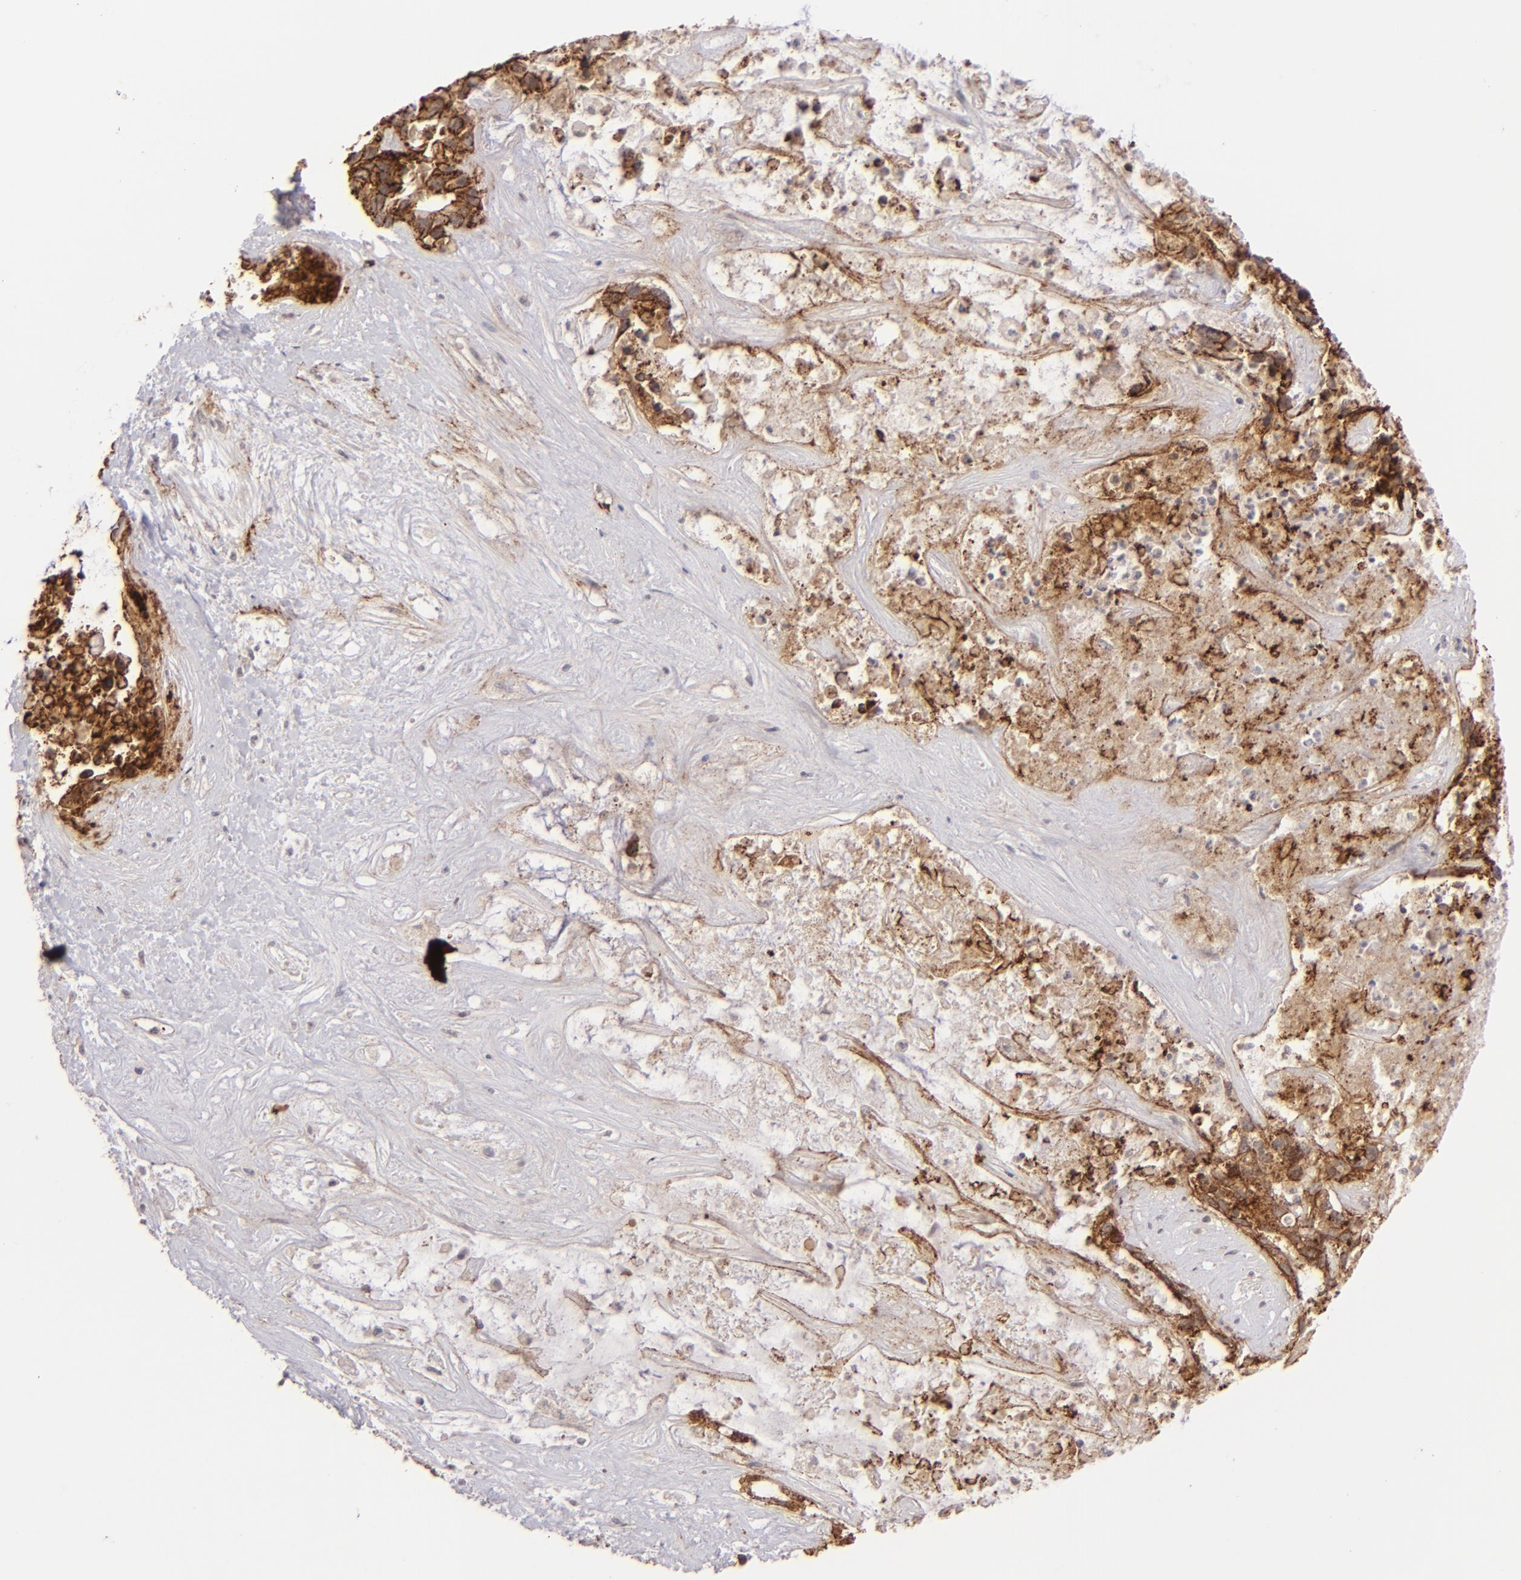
{"staining": {"intensity": "moderate", "quantity": ">75%", "location": "cytoplasmic/membranous"}, "tissue": "liver cancer", "cell_type": "Tumor cells", "image_type": "cancer", "snomed": [{"axis": "morphology", "description": "Cholangiocarcinoma"}, {"axis": "topography", "description": "Liver"}], "caption": "Protein staining shows moderate cytoplasmic/membranous expression in about >75% of tumor cells in liver cancer. The protein is stained brown, and the nuclei are stained in blue (DAB IHC with brightfield microscopy, high magnification).", "gene": "CLDN1", "patient": {"sex": "female", "age": 65}}